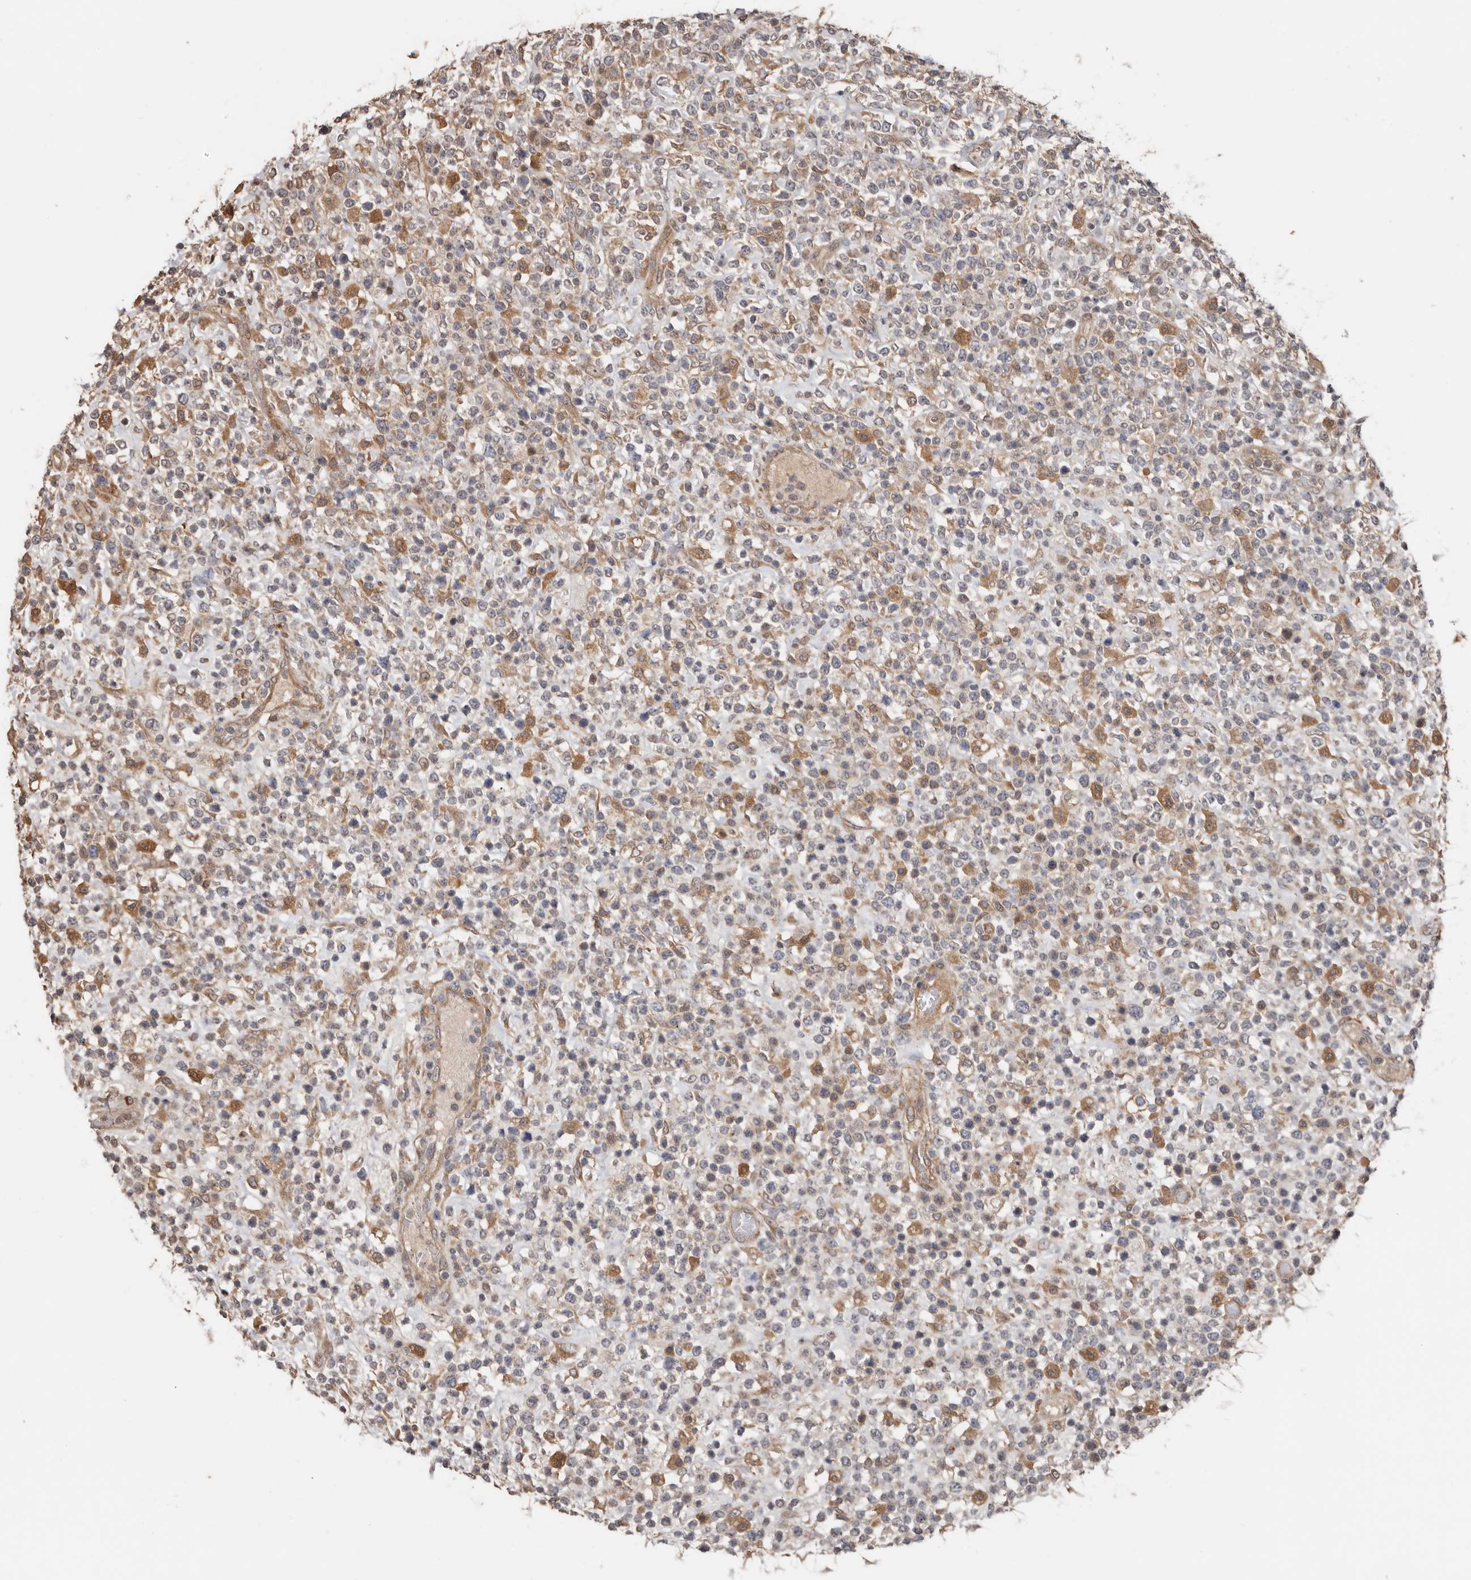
{"staining": {"intensity": "weak", "quantity": "<25%", "location": "cytoplasmic/membranous"}, "tissue": "lymphoma", "cell_type": "Tumor cells", "image_type": "cancer", "snomed": [{"axis": "morphology", "description": "Malignant lymphoma, non-Hodgkin's type, High grade"}, {"axis": "topography", "description": "Colon"}], "caption": "This is a image of IHC staining of lymphoma, which shows no expression in tumor cells.", "gene": "RSPO2", "patient": {"sex": "female", "age": 53}}